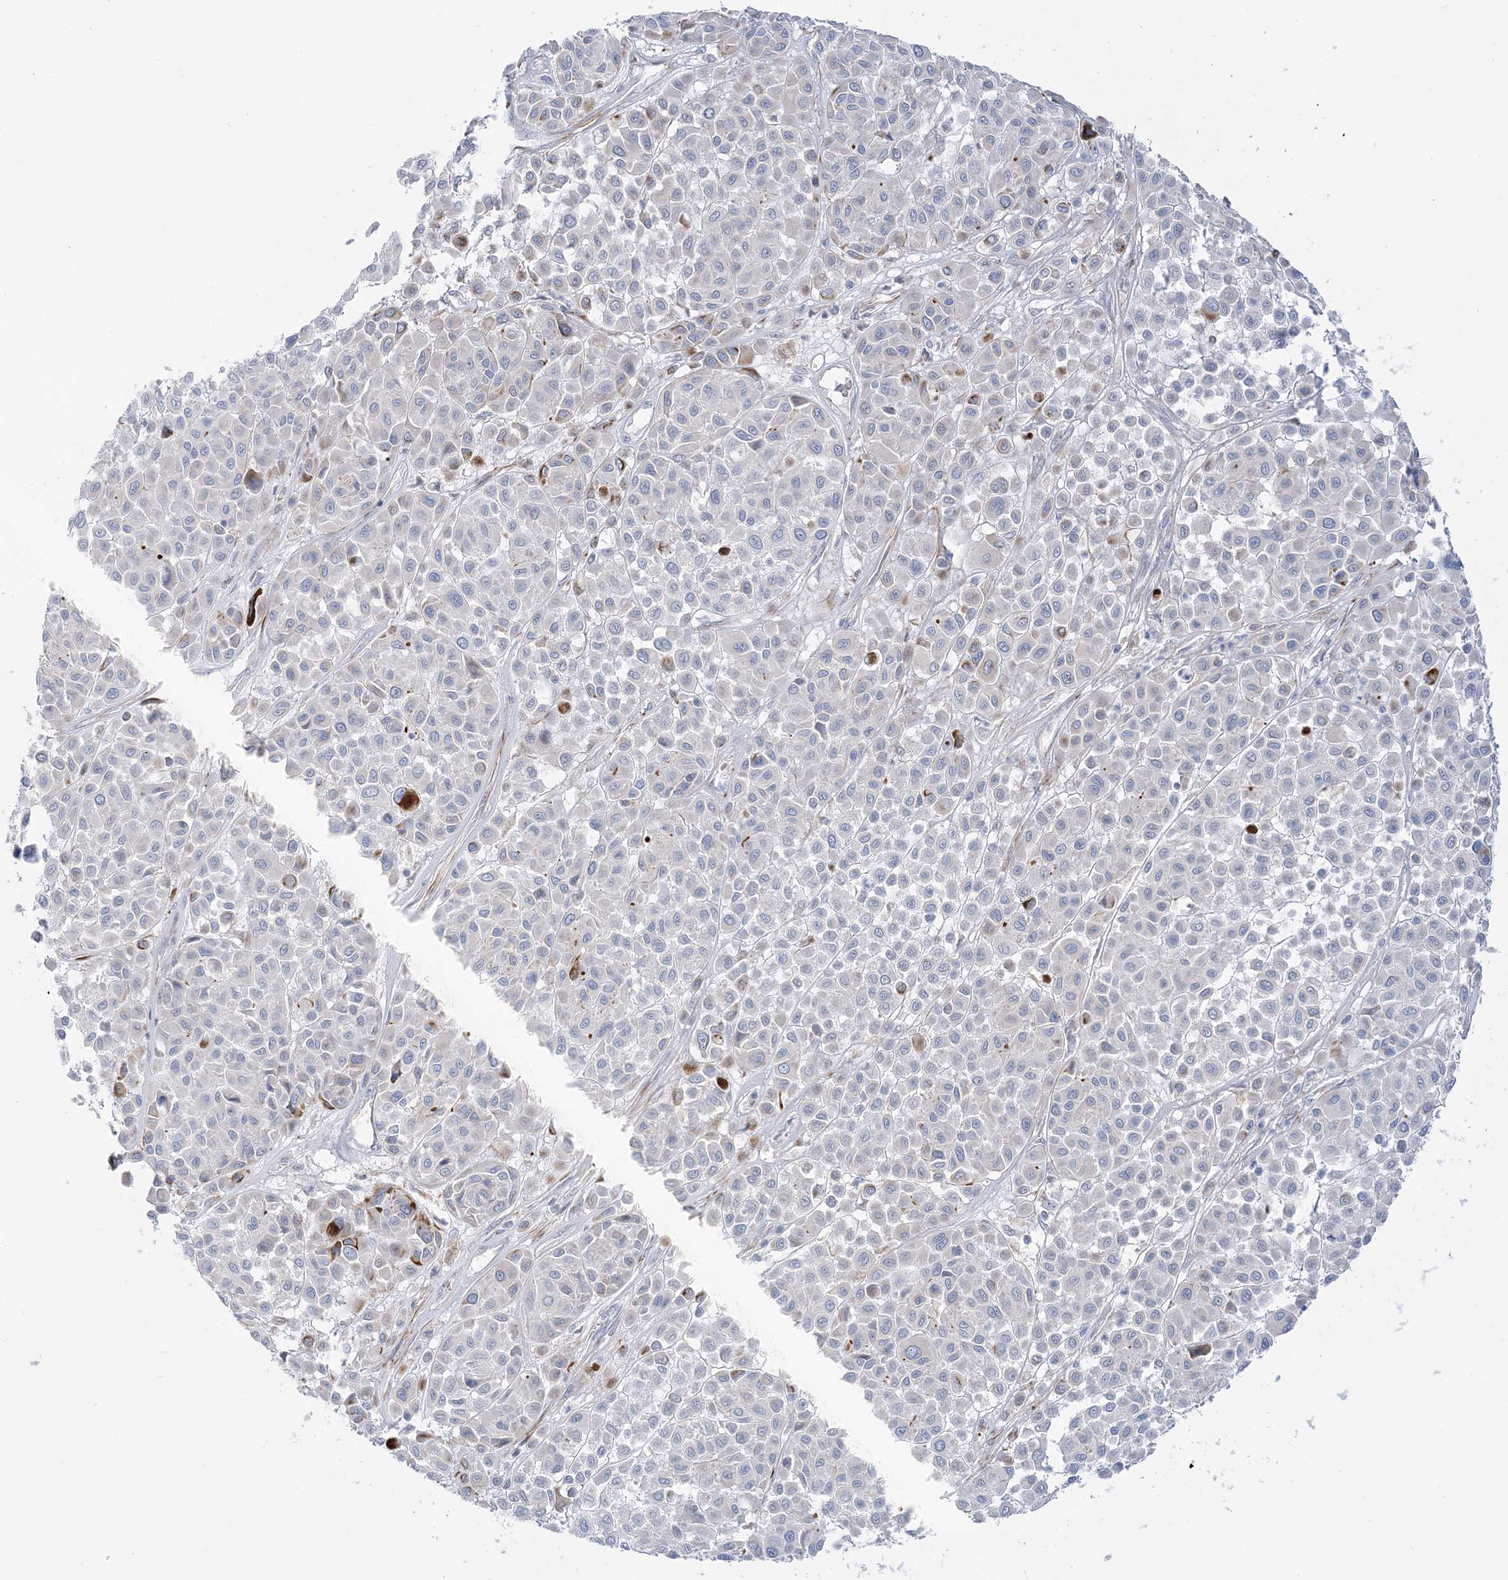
{"staining": {"intensity": "negative", "quantity": "none", "location": "none"}, "tissue": "melanoma", "cell_type": "Tumor cells", "image_type": "cancer", "snomed": [{"axis": "morphology", "description": "Malignant melanoma, Metastatic site"}, {"axis": "topography", "description": "Soft tissue"}], "caption": "Immunohistochemistry (IHC) histopathology image of melanoma stained for a protein (brown), which displays no positivity in tumor cells.", "gene": "GPAT2", "patient": {"sex": "male", "age": 41}}